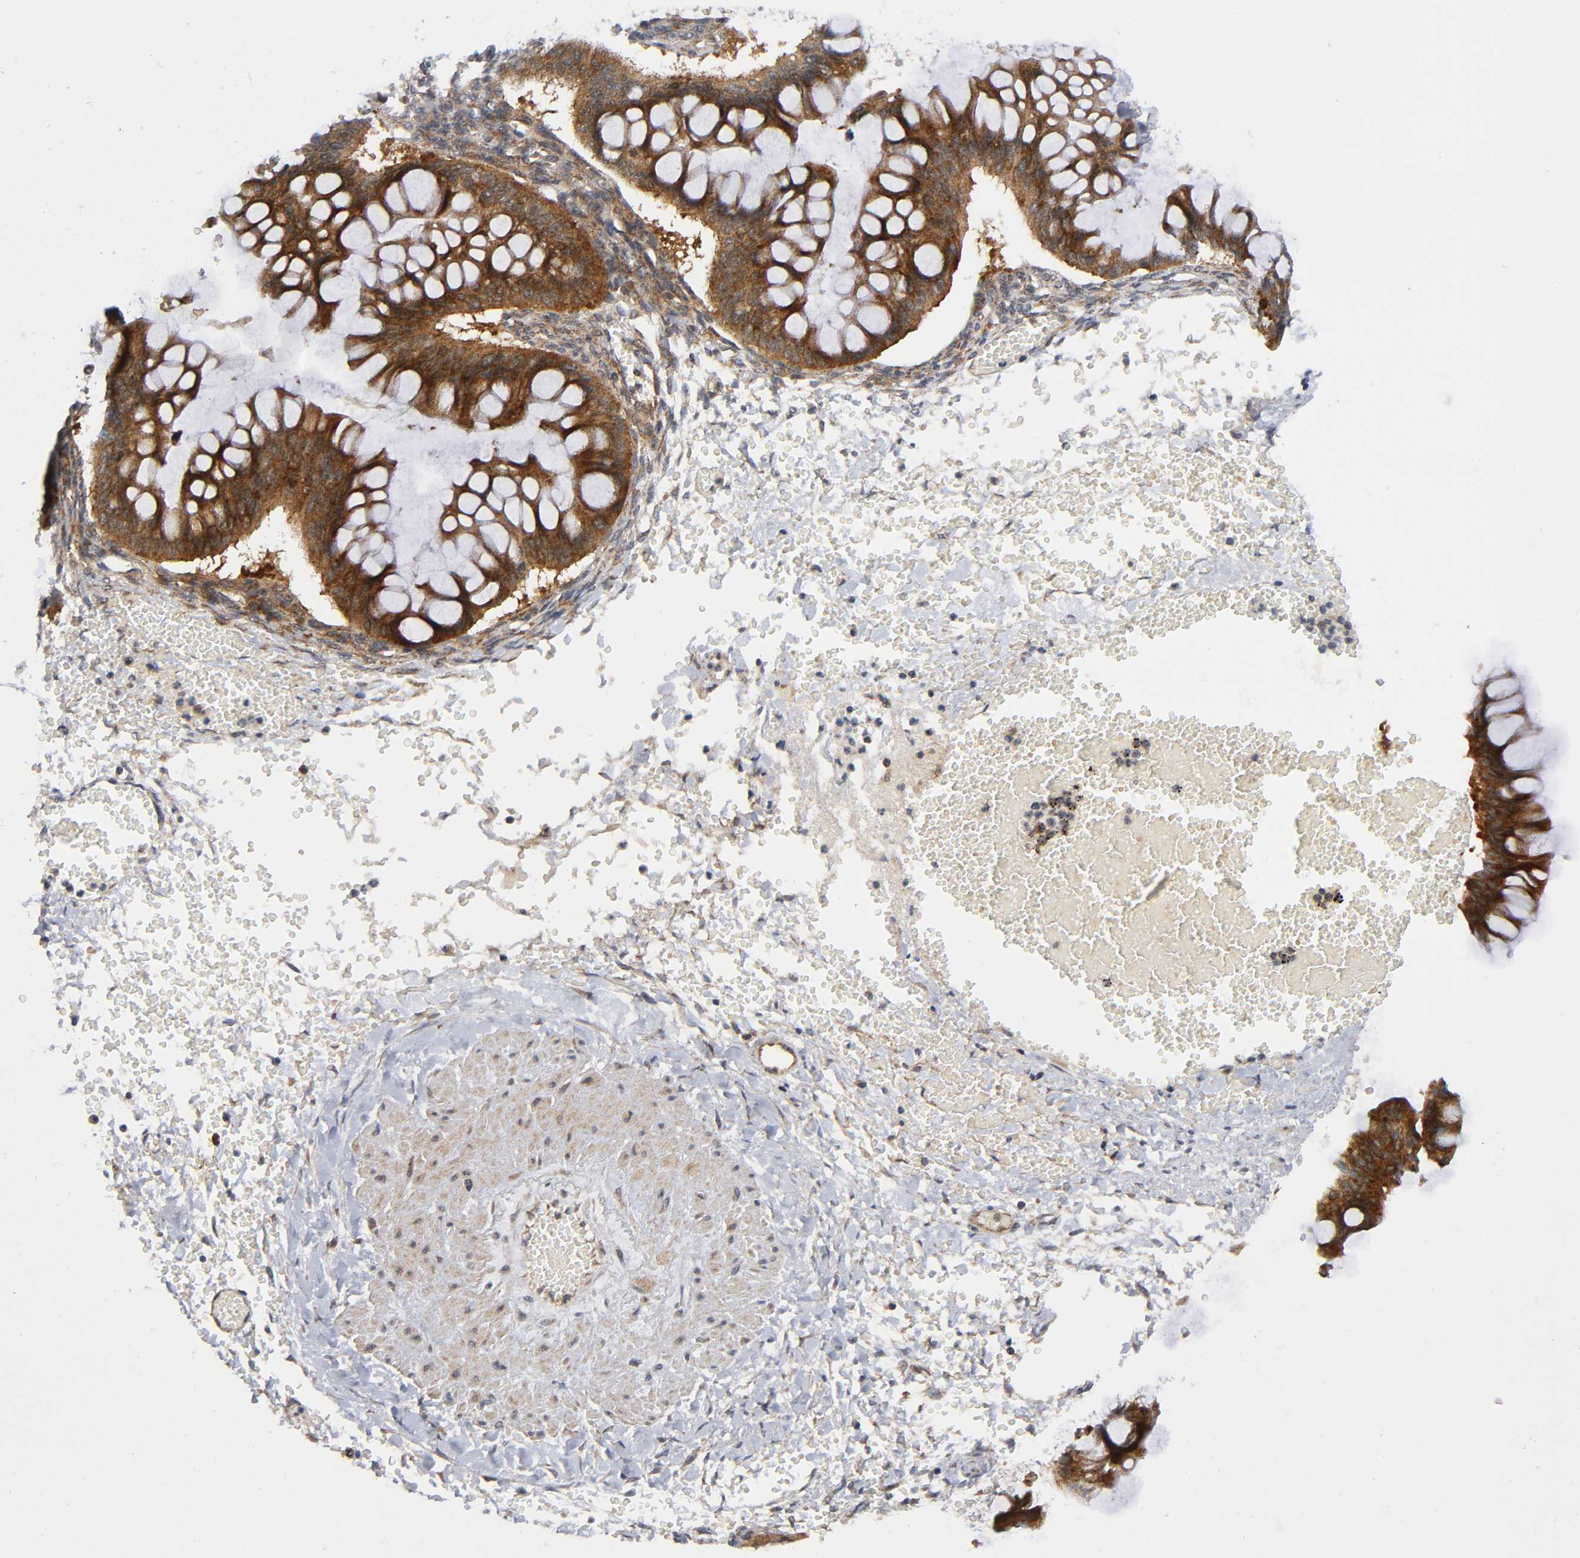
{"staining": {"intensity": "strong", "quantity": ">75%", "location": "cytoplasmic/membranous"}, "tissue": "ovarian cancer", "cell_type": "Tumor cells", "image_type": "cancer", "snomed": [{"axis": "morphology", "description": "Cystadenocarcinoma, mucinous, NOS"}, {"axis": "topography", "description": "Ovary"}], "caption": "High-power microscopy captured an immunohistochemistry (IHC) histopathology image of mucinous cystadenocarcinoma (ovarian), revealing strong cytoplasmic/membranous positivity in approximately >75% of tumor cells.", "gene": "EIF5", "patient": {"sex": "female", "age": 73}}